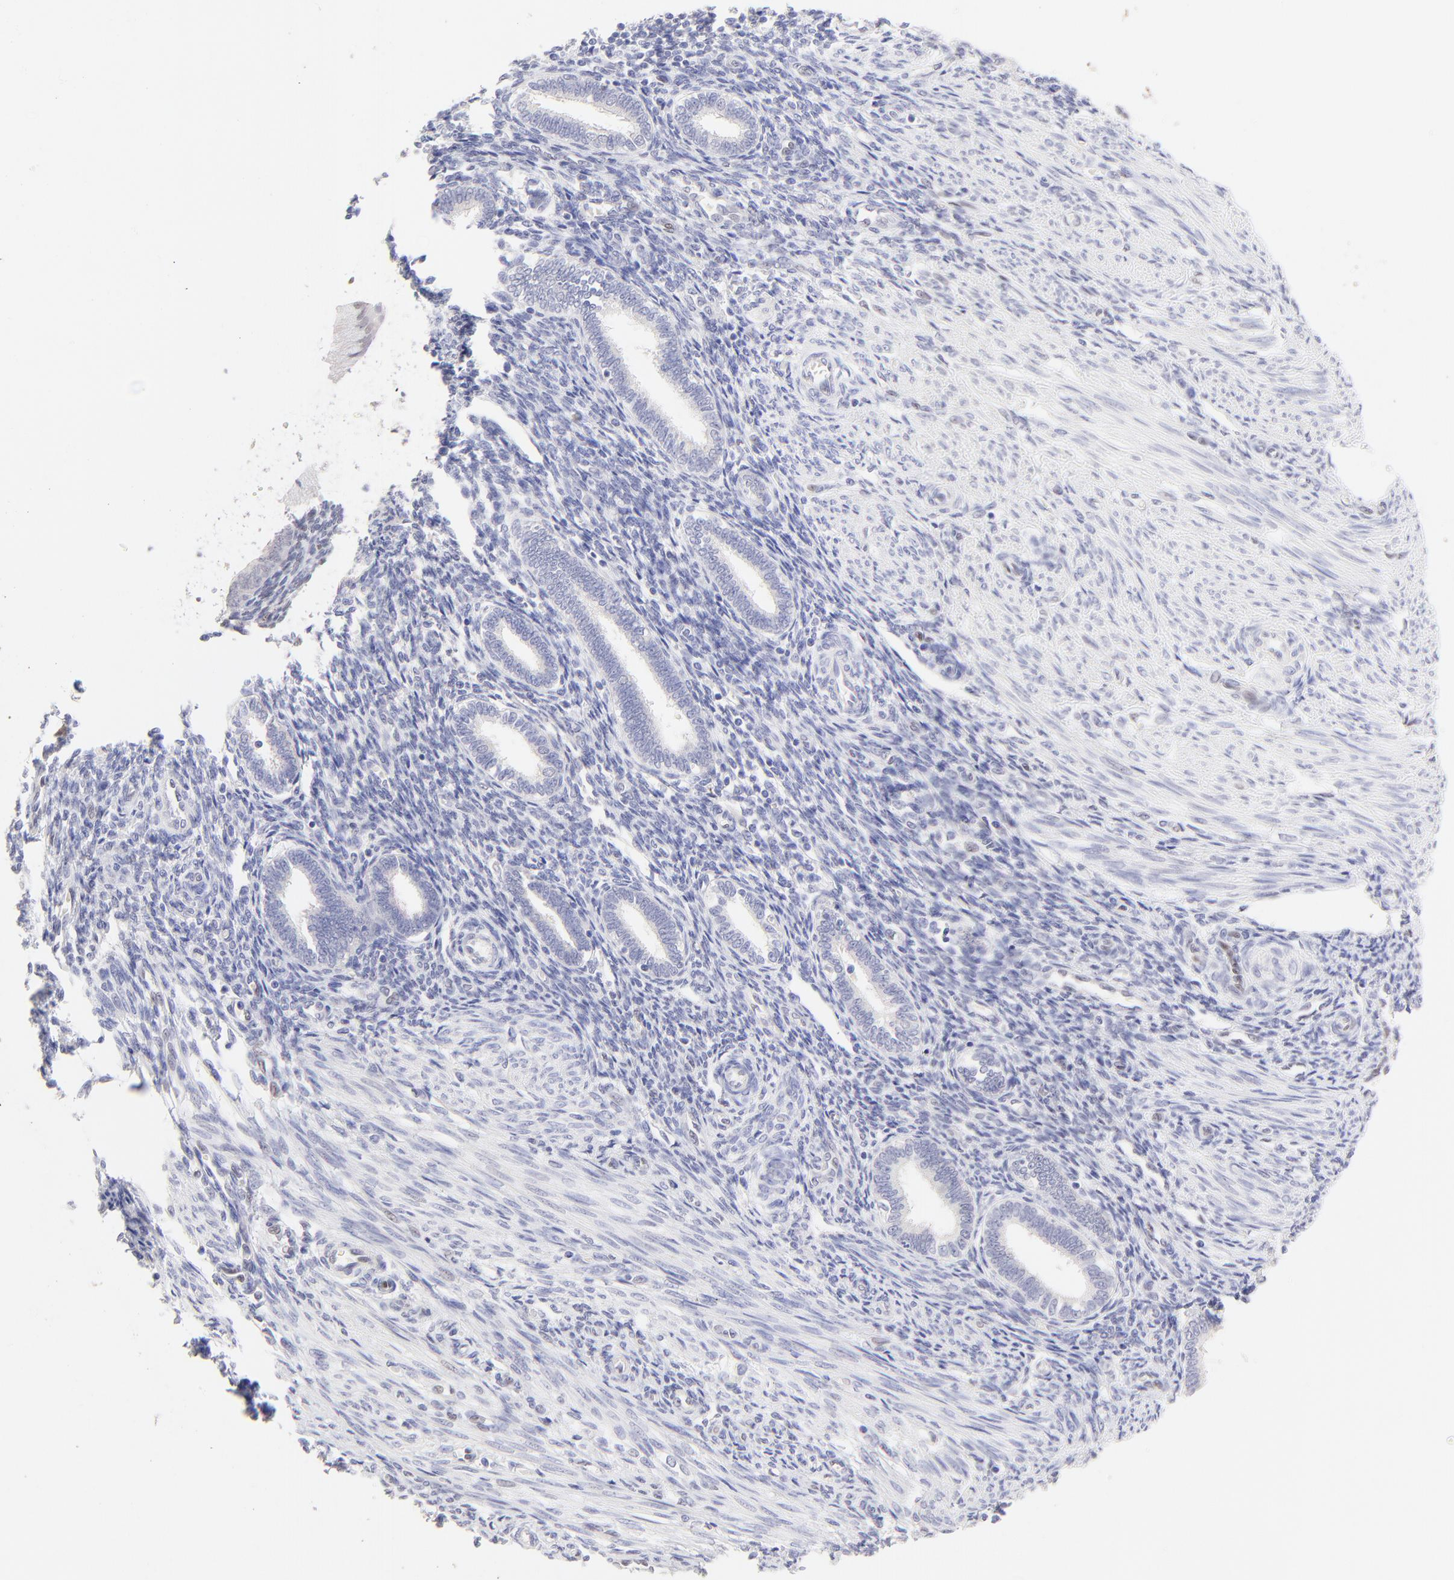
{"staining": {"intensity": "weak", "quantity": "25%-75%", "location": "nuclear"}, "tissue": "endometrium", "cell_type": "Cells in endometrial stroma", "image_type": "normal", "snomed": [{"axis": "morphology", "description": "Normal tissue, NOS"}, {"axis": "topography", "description": "Endometrium"}], "caption": "Immunohistochemistry (IHC) (DAB (3,3'-diaminobenzidine)) staining of benign human endometrium shows weak nuclear protein expression in approximately 25%-75% of cells in endometrial stroma.", "gene": "KLF4", "patient": {"sex": "female", "age": 27}}